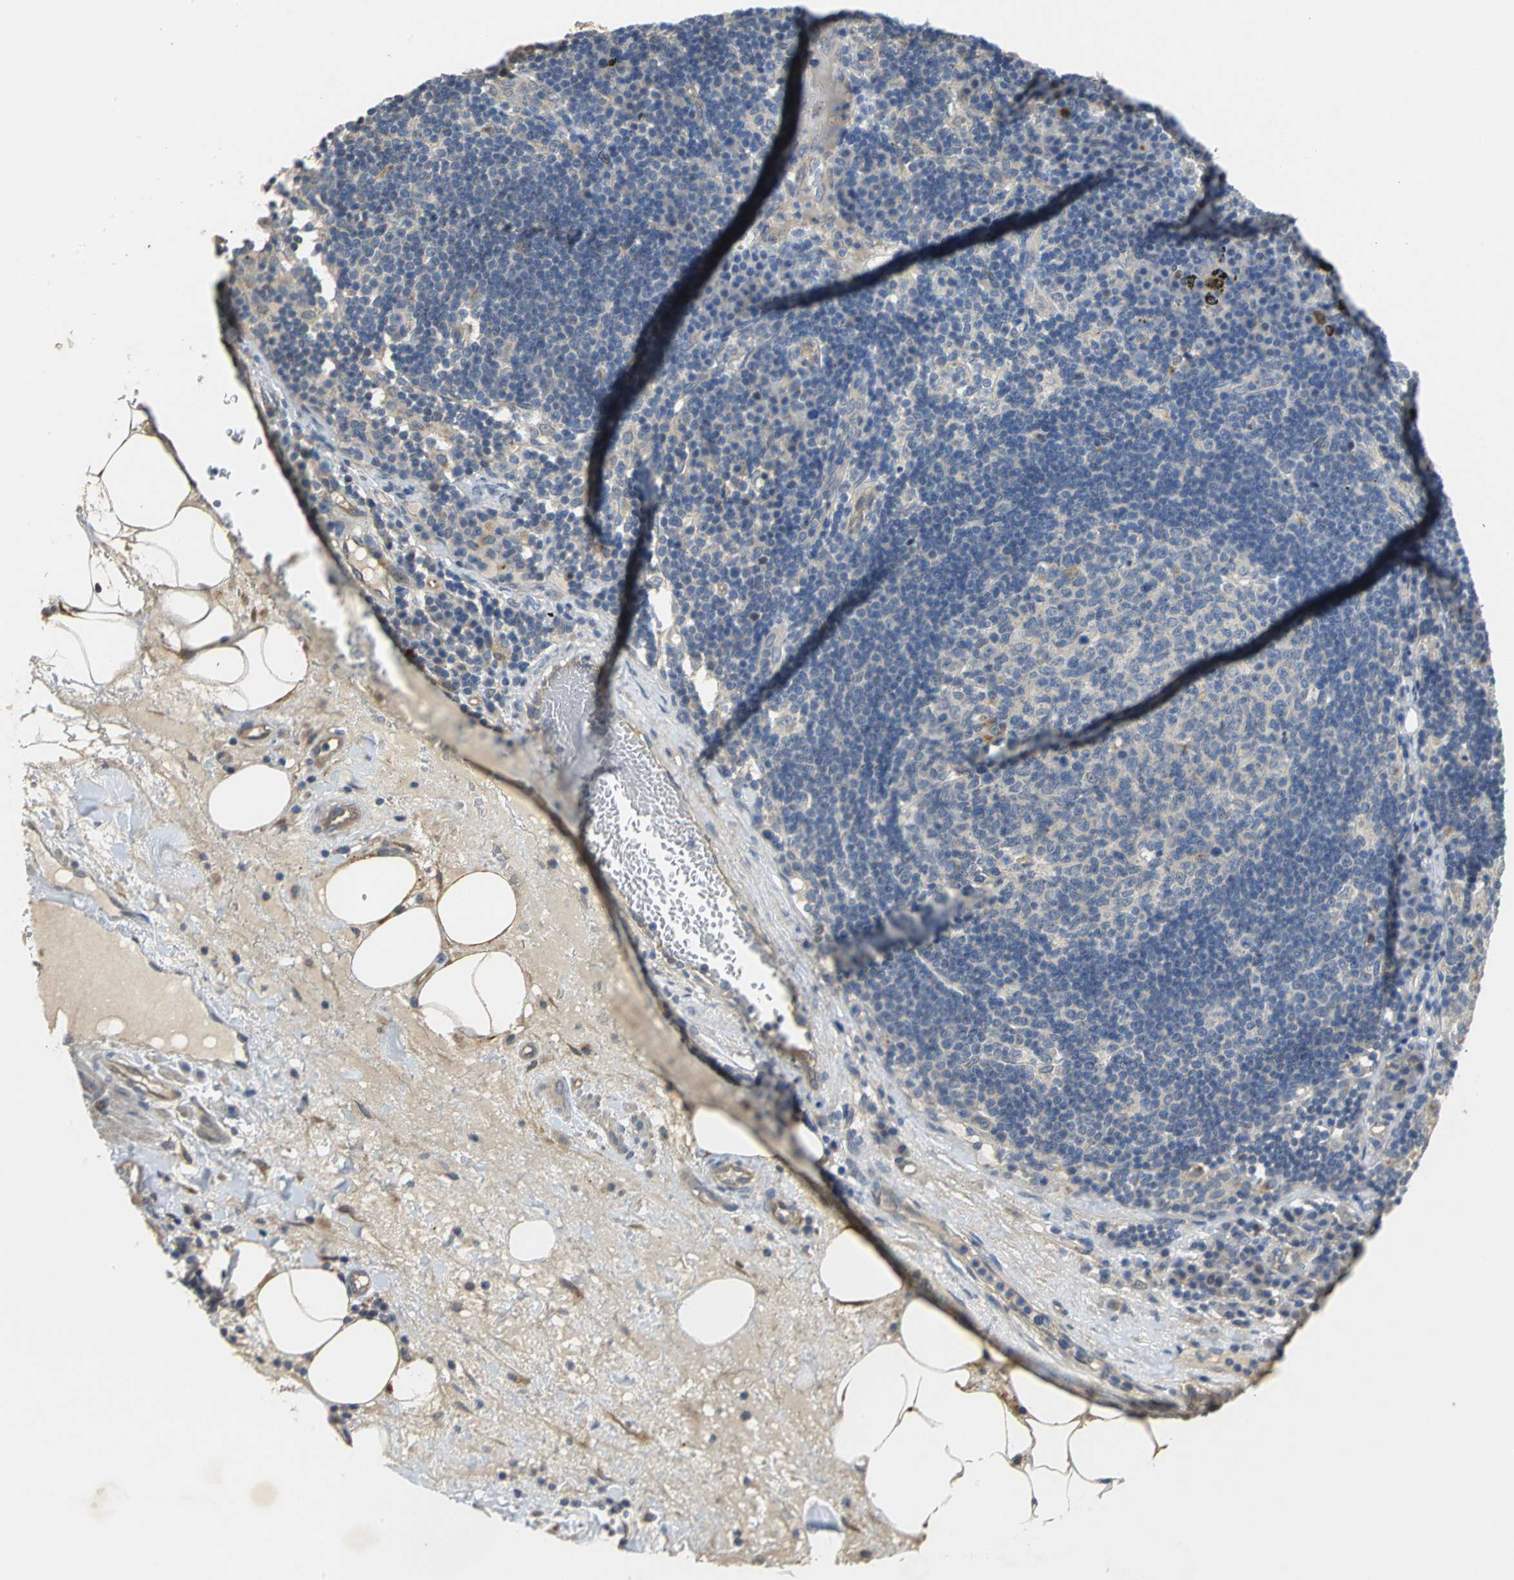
{"staining": {"intensity": "negative", "quantity": "none", "location": "none"}, "tissue": "lymph node", "cell_type": "Germinal center cells", "image_type": "normal", "snomed": [{"axis": "morphology", "description": "Normal tissue, NOS"}, {"axis": "morphology", "description": "Squamous cell carcinoma, metastatic, NOS"}, {"axis": "topography", "description": "Lymph node"}], "caption": "Germinal center cells show no significant protein positivity in unremarkable lymph node. (Immunohistochemistry (ihc), brightfield microscopy, high magnification).", "gene": "IL17RB", "patient": {"sex": "female", "age": 53}}